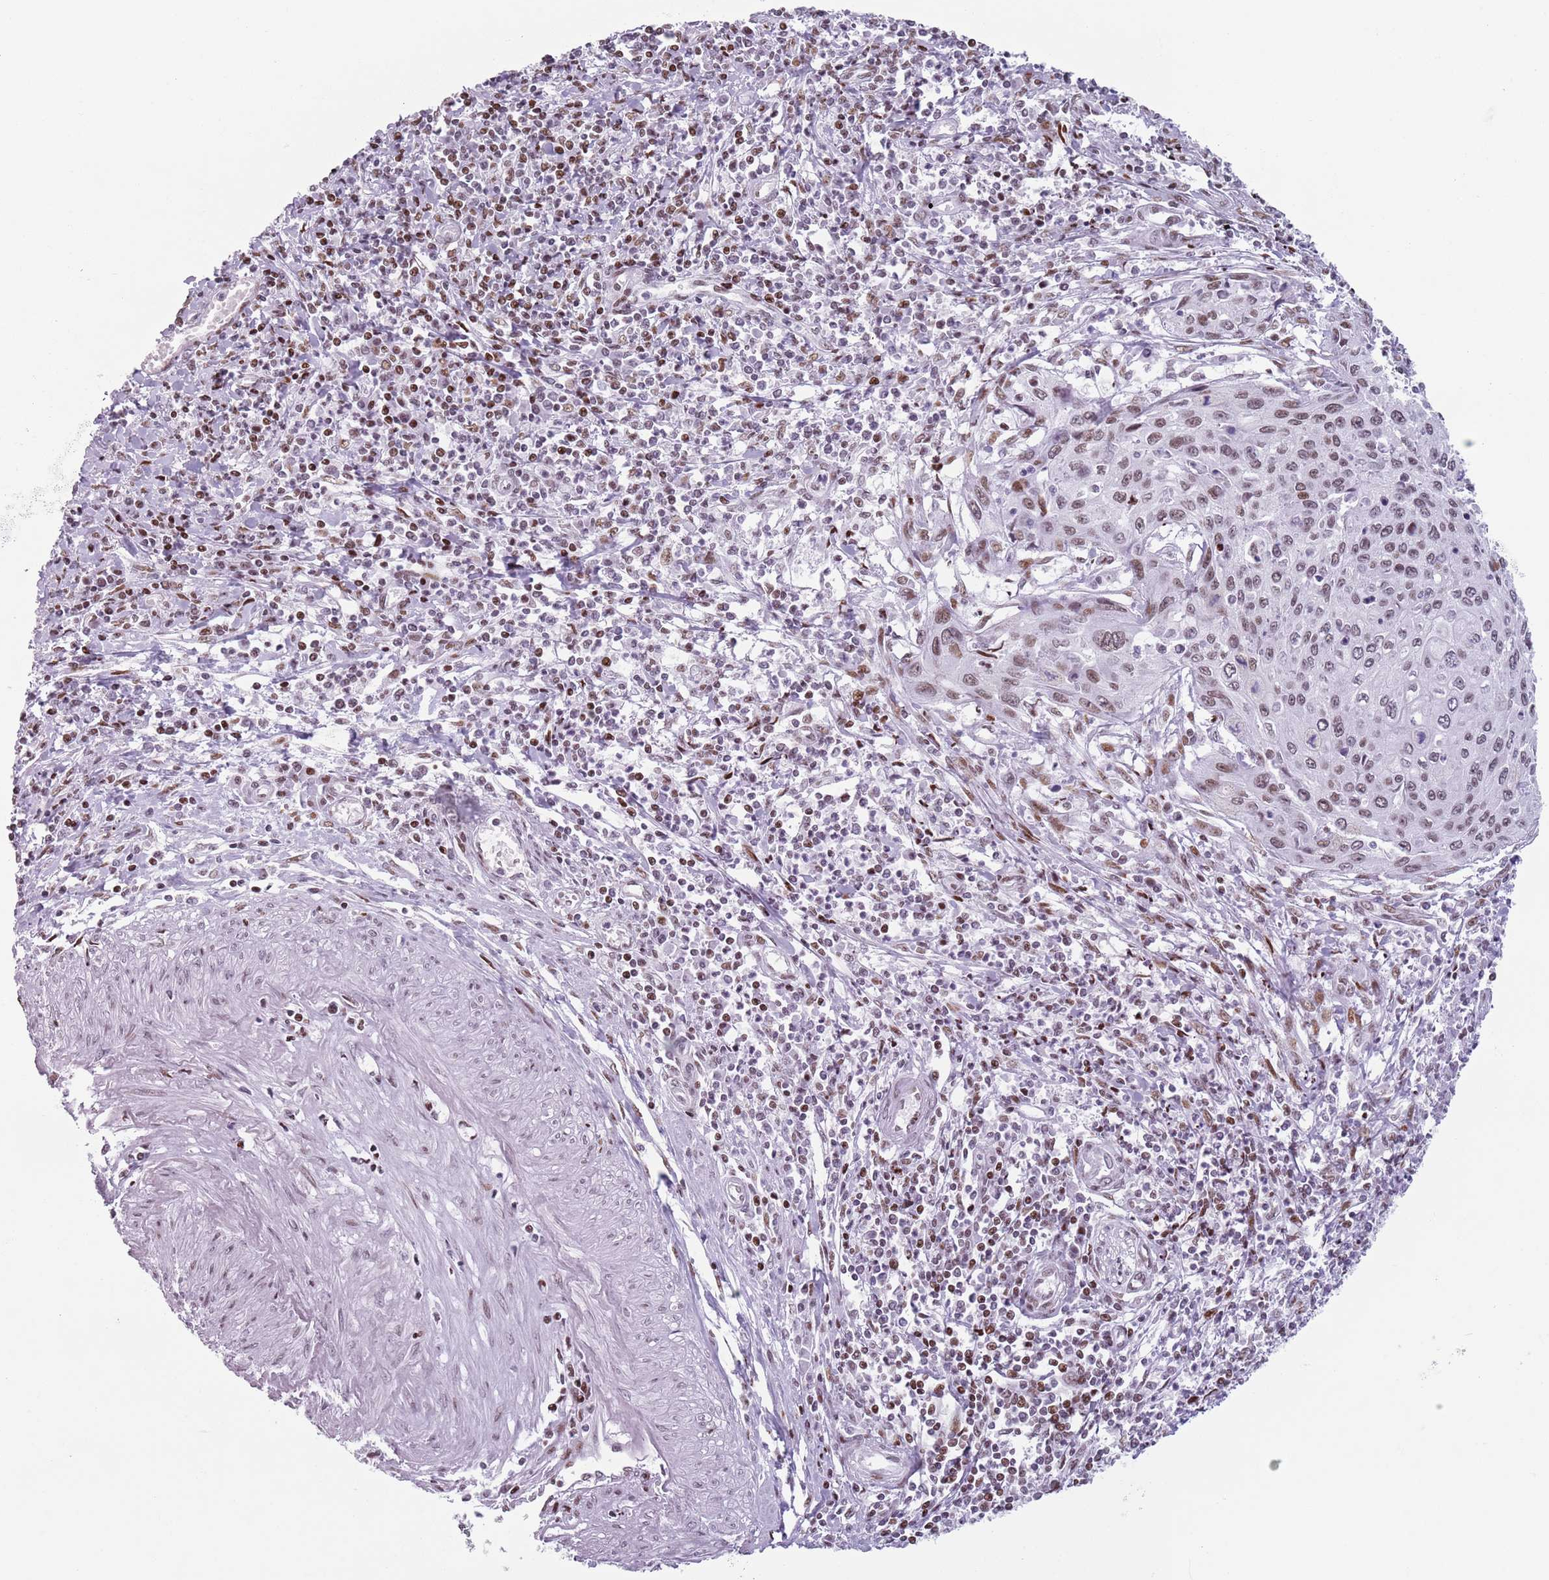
{"staining": {"intensity": "moderate", "quantity": "25%-75%", "location": "nuclear"}, "tissue": "cervical cancer", "cell_type": "Tumor cells", "image_type": "cancer", "snomed": [{"axis": "morphology", "description": "Squamous cell carcinoma, NOS"}, {"axis": "topography", "description": "Cervix"}], "caption": "About 25%-75% of tumor cells in human squamous cell carcinoma (cervical) demonstrate moderate nuclear protein staining as visualized by brown immunohistochemical staining.", "gene": "FAM104B", "patient": {"sex": "female", "age": 32}}